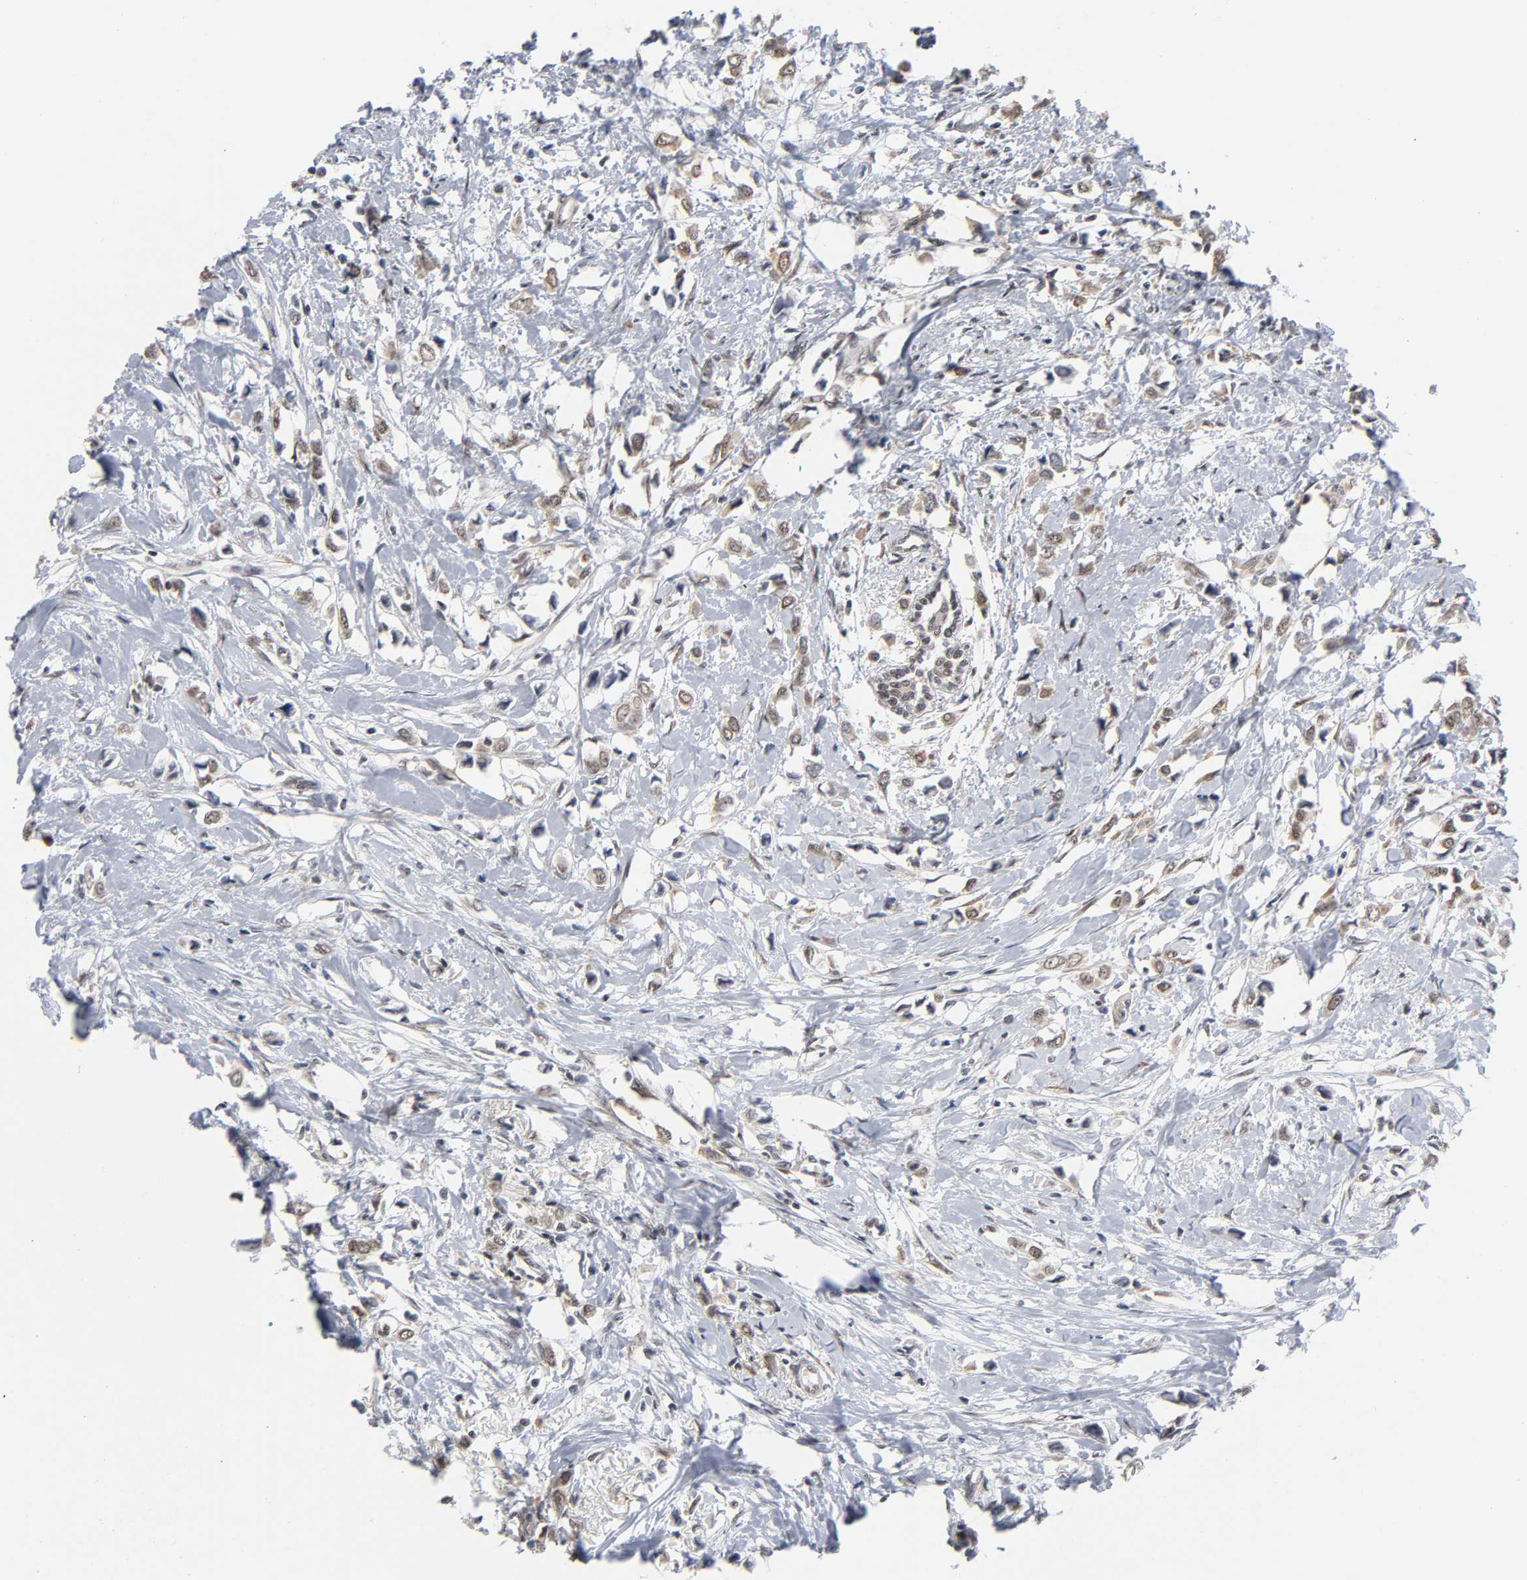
{"staining": {"intensity": "weak", "quantity": ">75%", "location": "cytoplasmic/membranous,nuclear"}, "tissue": "breast cancer", "cell_type": "Tumor cells", "image_type": "cancer", "snomed": [{"axis": "morphology", "description": "Lobular carcinoma"}, {"axis": "topography", "description": "Breast"}], "caption": "An immunohistochemistry histopathology image of tumor tissue is shown. Protein staining in brown highlights weak cytoplasmic/membranous and nuclear positivity in breast cancer within tumor cells.", "gene": "ZNF384", "patient": {"sex": "female", "age": 51}}